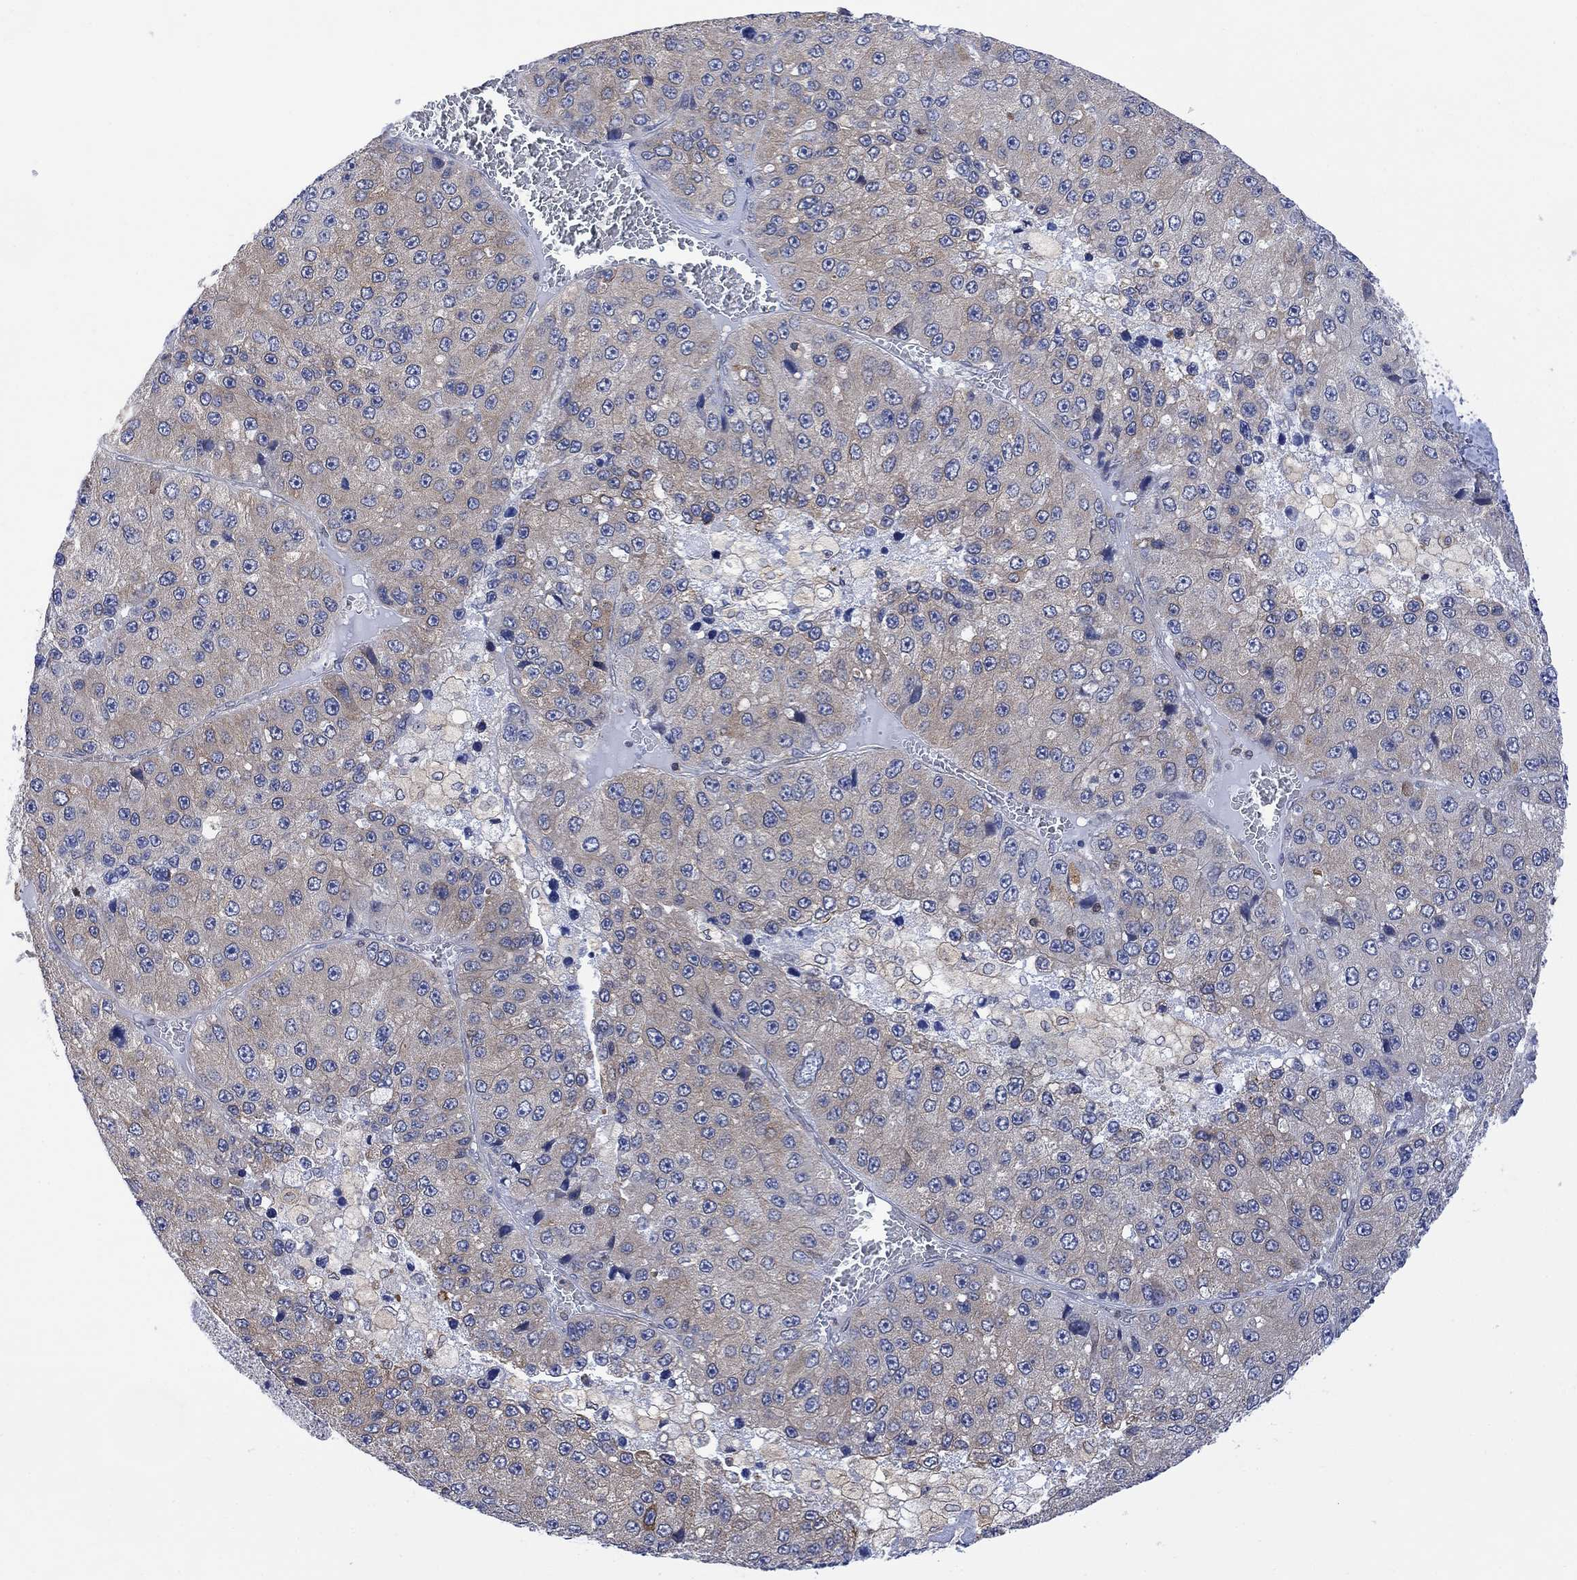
{"staining": {"intensity": "weak", "quantity": ">75%", "location": "cytoplasmic/membranous"}, "tissue": "liver cancer", "cell_type": "Tumor cells", "image_type": "cancer", "snomed": [{"axis": "morphology", "description": "Carcinoma, Hepatocellular, NOS"}, {"axis": "topography", "description": "Liver"}], "caption": "A brown stain labels weak cytoplasmic/membranous positivity of a protein in human hepatocellular carcinoma (liver) tumor cells.", "gene": "GBP5", "patient": {"sex": "female", "age": 73}}